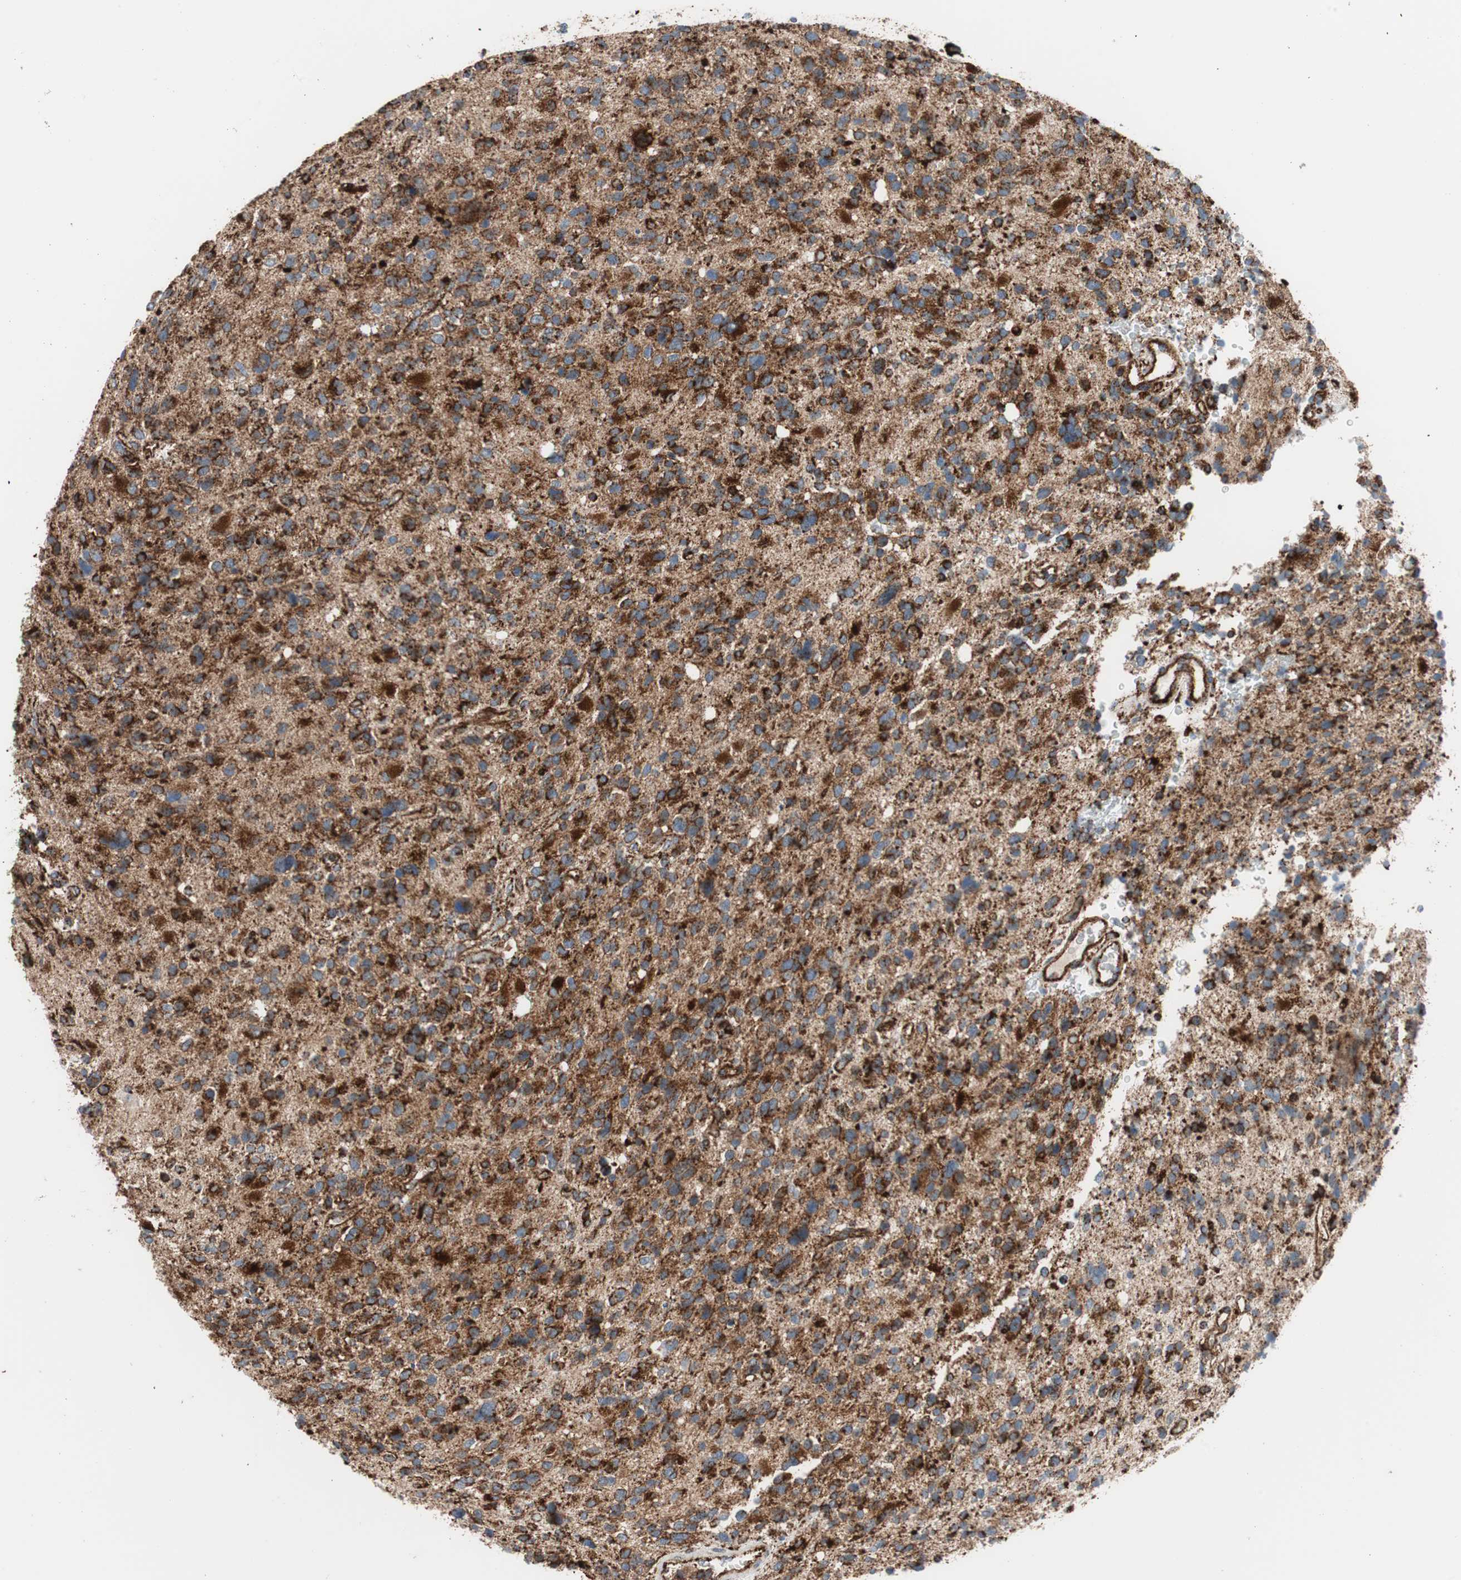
{"staining": {"intensity": "strong", "quantity": ">75%", "location": "cytoplasmic/membranous"}, "tissue": "glioma", "cell_type": "Tumor cells", "image_type": "cancer", "snomed": [{"axis": "morphology", "description": "Glioma, malignant, High grade"}, {"axis": "topography", "description": "Brain"}], "caption": "Approximately >75% of tumor cells in glioma display strong cytoplasmic/membranous protein expression as visualized by brown immunohistochemical staining.", "gene": "LAMP1", "patient": {"sex": "male", "age": 48}}